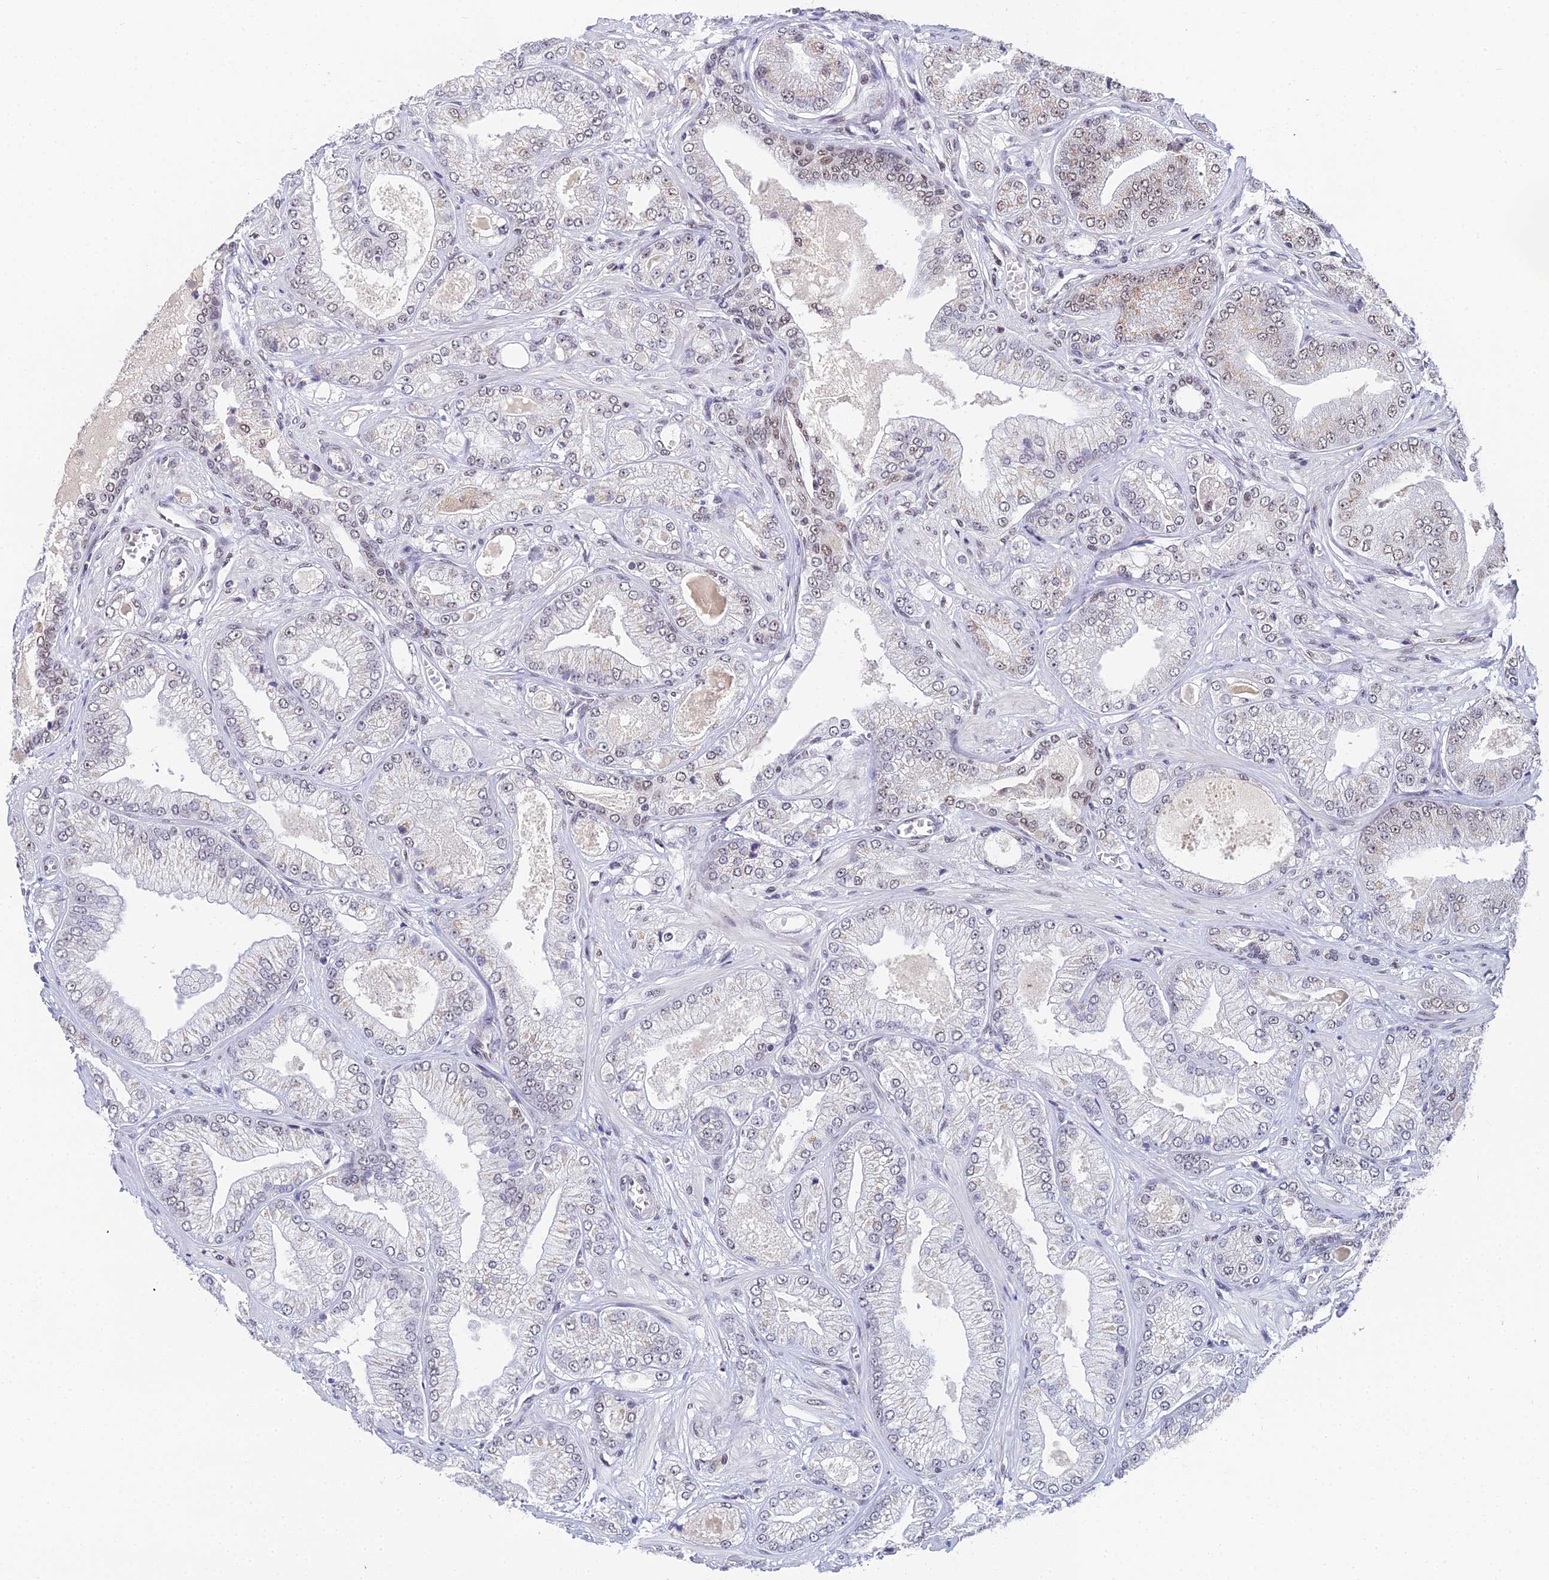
{"staining": {"intensity": "moderate", "quantity": "<25%", "location": "cytoplasmic/membranous"}, "tissue": "prostate cancer", "cell_type": "Tumor cells", "image_type": "cancer", "snomed": [{"axis": "morphology", "description": "Adenocarcinoma, Low grade"}, {"axis": "topography", "description": "Prostate"}], "caption": "This histopathology image shows immunohistochemistry staining of human prostate adenocarcinoma (low-grade), with low moderate cytoplasmic/membranous expression in about <25% of tumor cells.", "gene": "EXOSC3", "patient": {"sex": "male", "age": 55}}